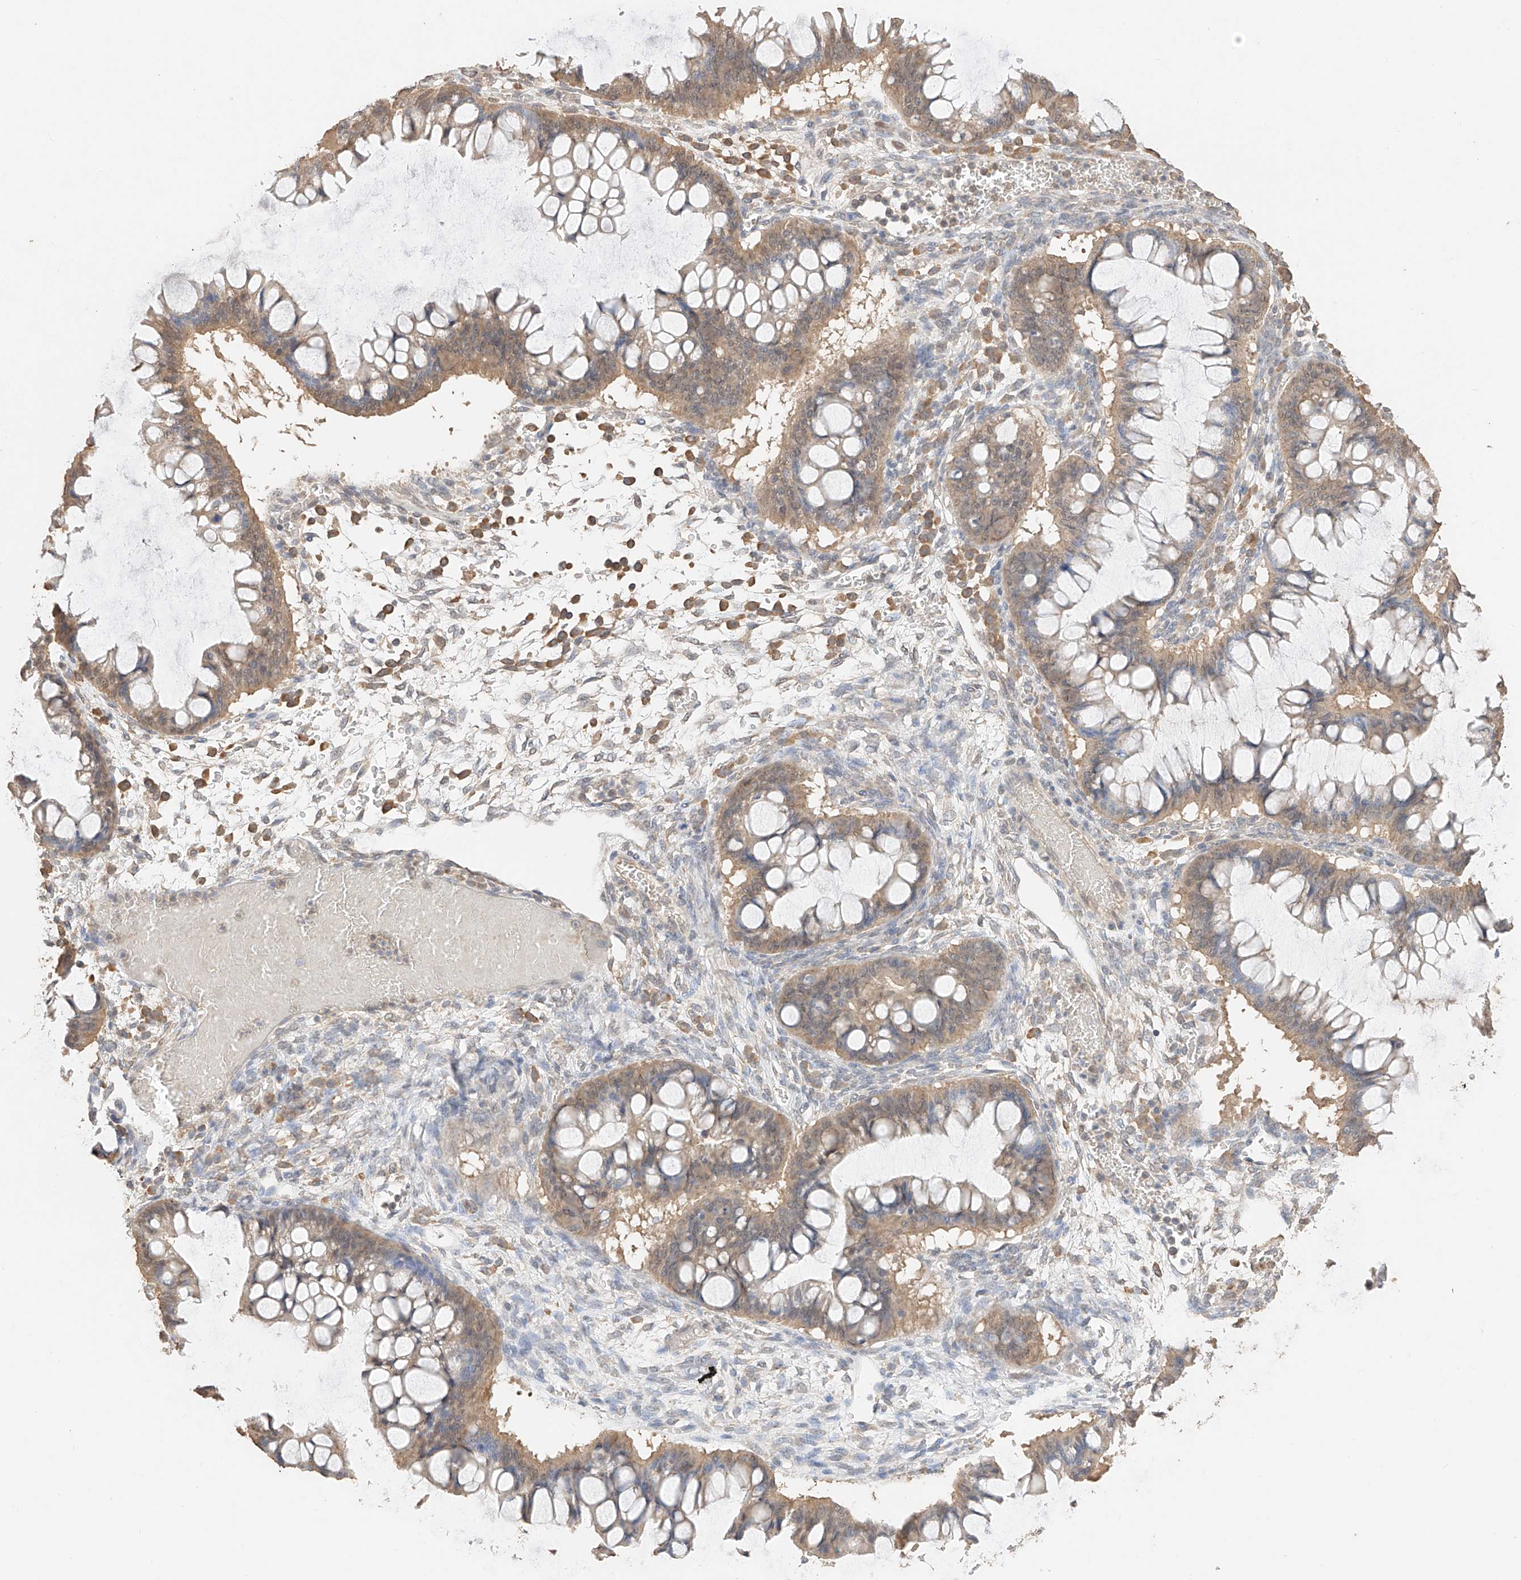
{"staining": {"intensity": "moderate", "quantity": ">75%", "location": "cytoplasmic/membranous"}, "tissue": "ovarian cancer", "cell_type": "Tumor cells", "image_type": "cancer", "snomed": [{"axis": "morphology", "description": "Cystadenocarcinoma, mucinous, NOS"}, {"axis": "topography", "description": "Ovary"}], "caption": "This image demonstrates ovarian cancer stained with IHC to label a protein in brown. The cytoplasmic/membranous of tumor cells show moderate positivity for the protein. Nuclei are counter-stained blue.", "gene": "IL22RA2", "patient": {"sex": "female", "age": 73}}